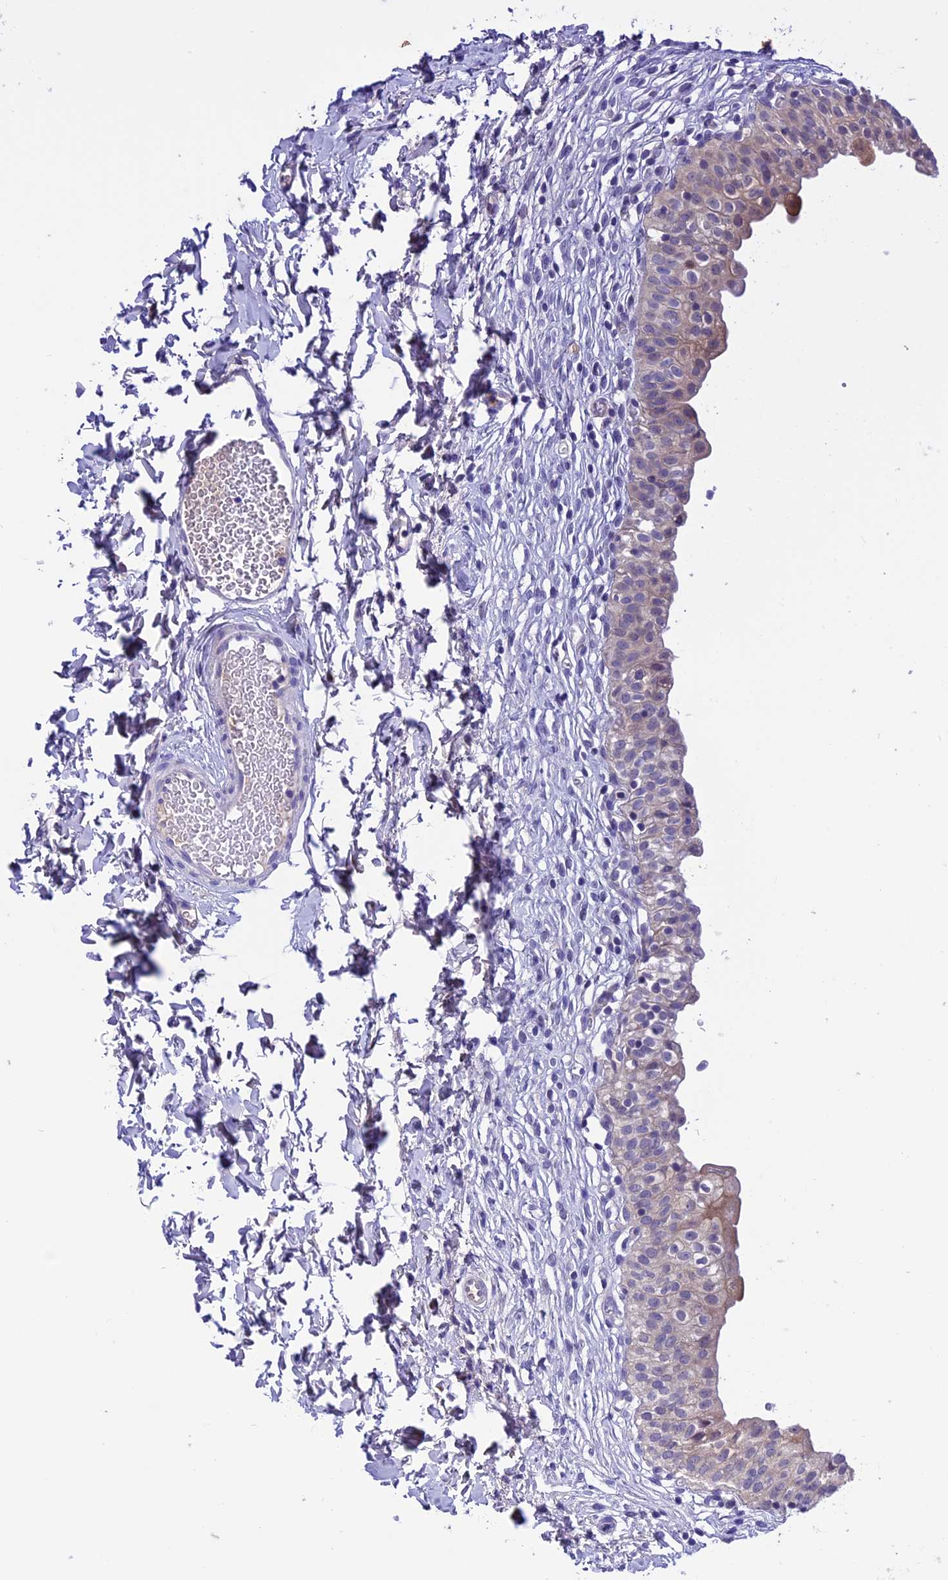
{"staining": {"intensity": "moderate", "quantity": "<25%", "location": "cytoplasmic/membranous"}, "tissue": "urinary bladder", "cell_type": "Urothelial cells", "image_type": "normal", "snomed": [{"axis": "morphology", "description": "Normal tissue, NOS"}, {"axis": "topography", "description": "Urinary bladder"}], "caption": "A brown stain shows moderate cytoplasmic/membranous expression of a protein in urothelial cells of normal human urinary bladder.", "gene": "XKR7", "patient": {"sex": "male", "age": 55}}